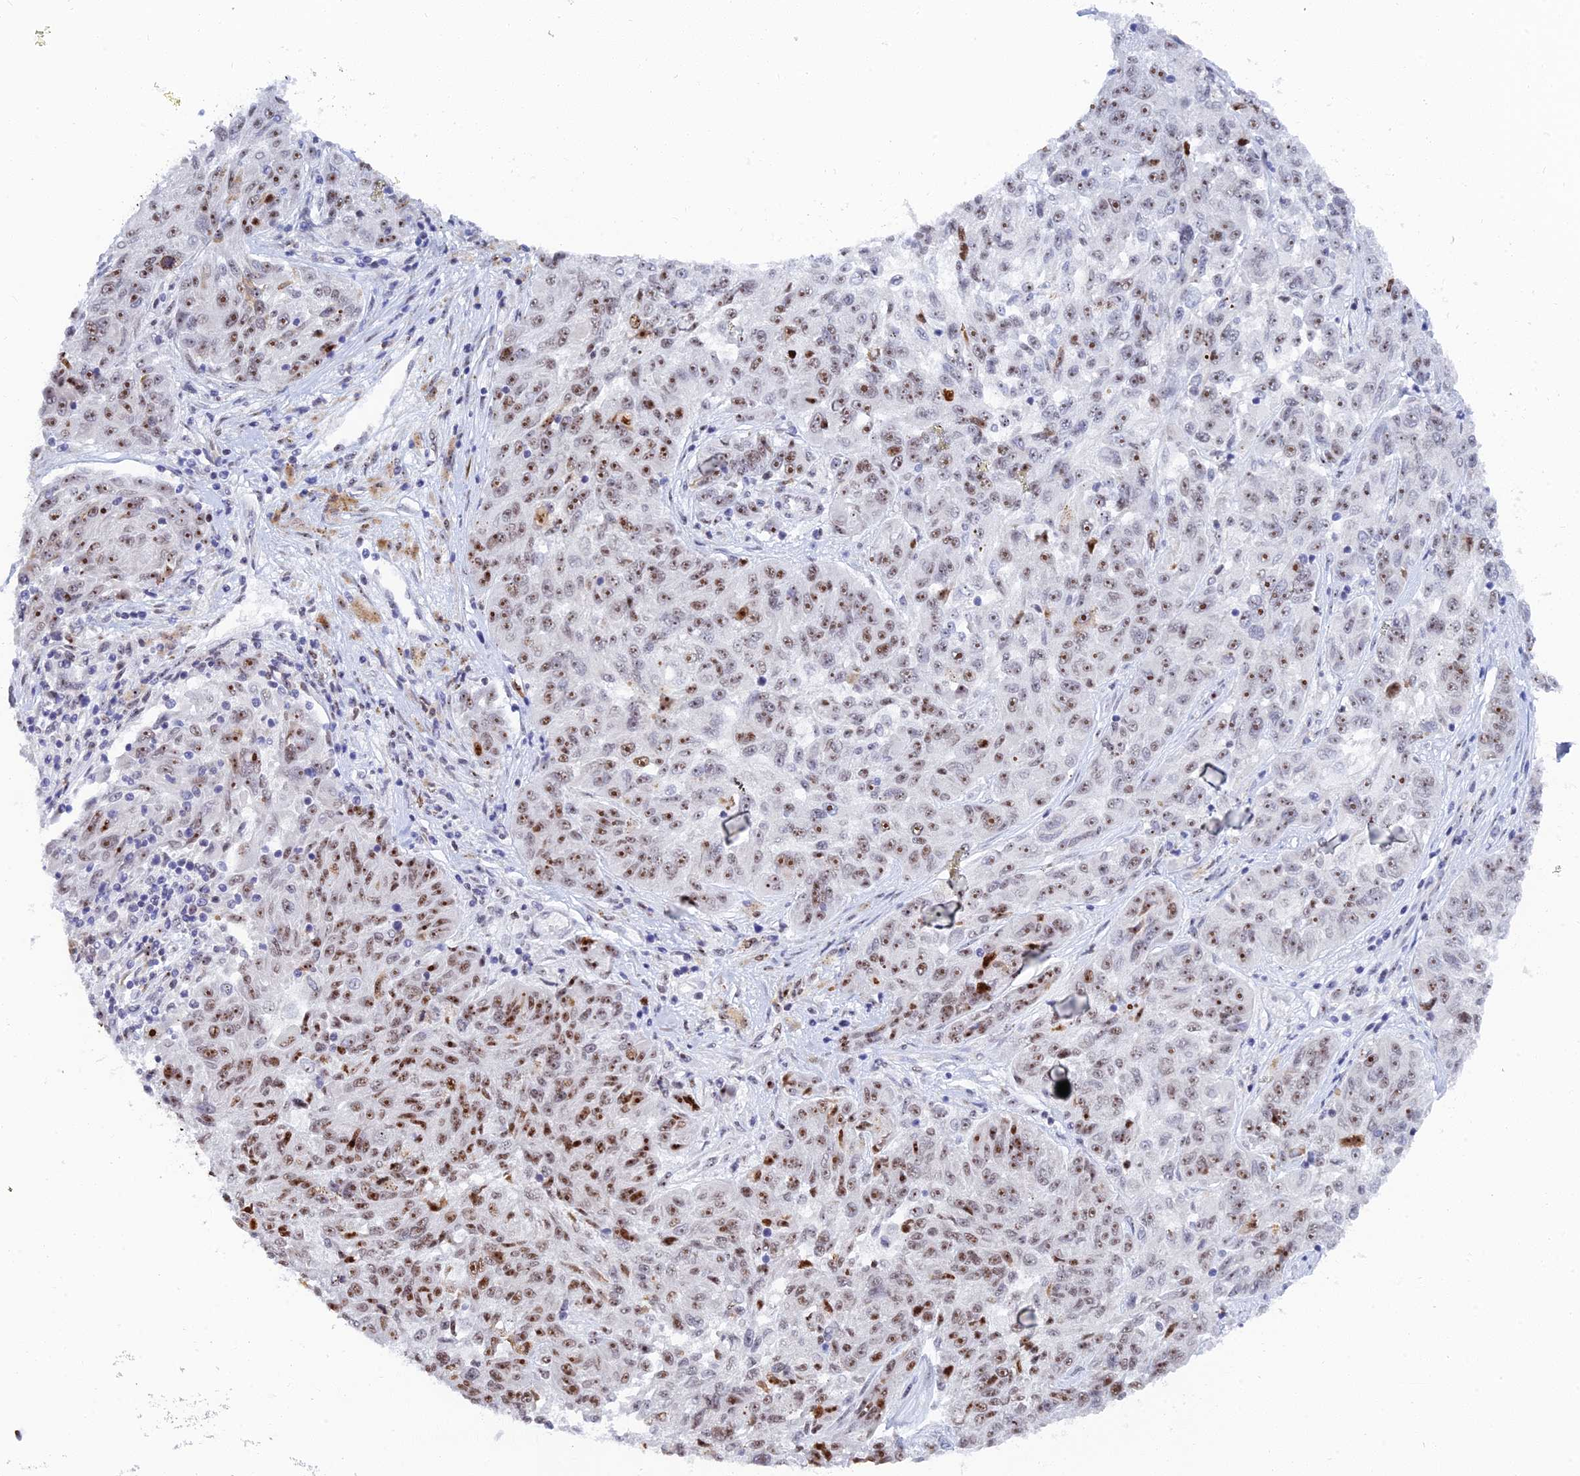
{"staining": {"intensity": "moderate", "quantity": ">75%", "location": "nuclear"}, "tissue": "melanoma", "cell_type": "Tumor cells", "image_type": "cancer", "snomed": [{"axis": "morphology", "description": "Malignant melanoma, NOS"}, {"axis": "topography", "description": "Skin"}], "caption": "Moderate nuclear positivity for a protein is identified in approximately >75% of tumor cells of melanoma using immunohistochemistry.", "gene": "RSL1D1", "patient": {"sex": "male", "age": 53}}